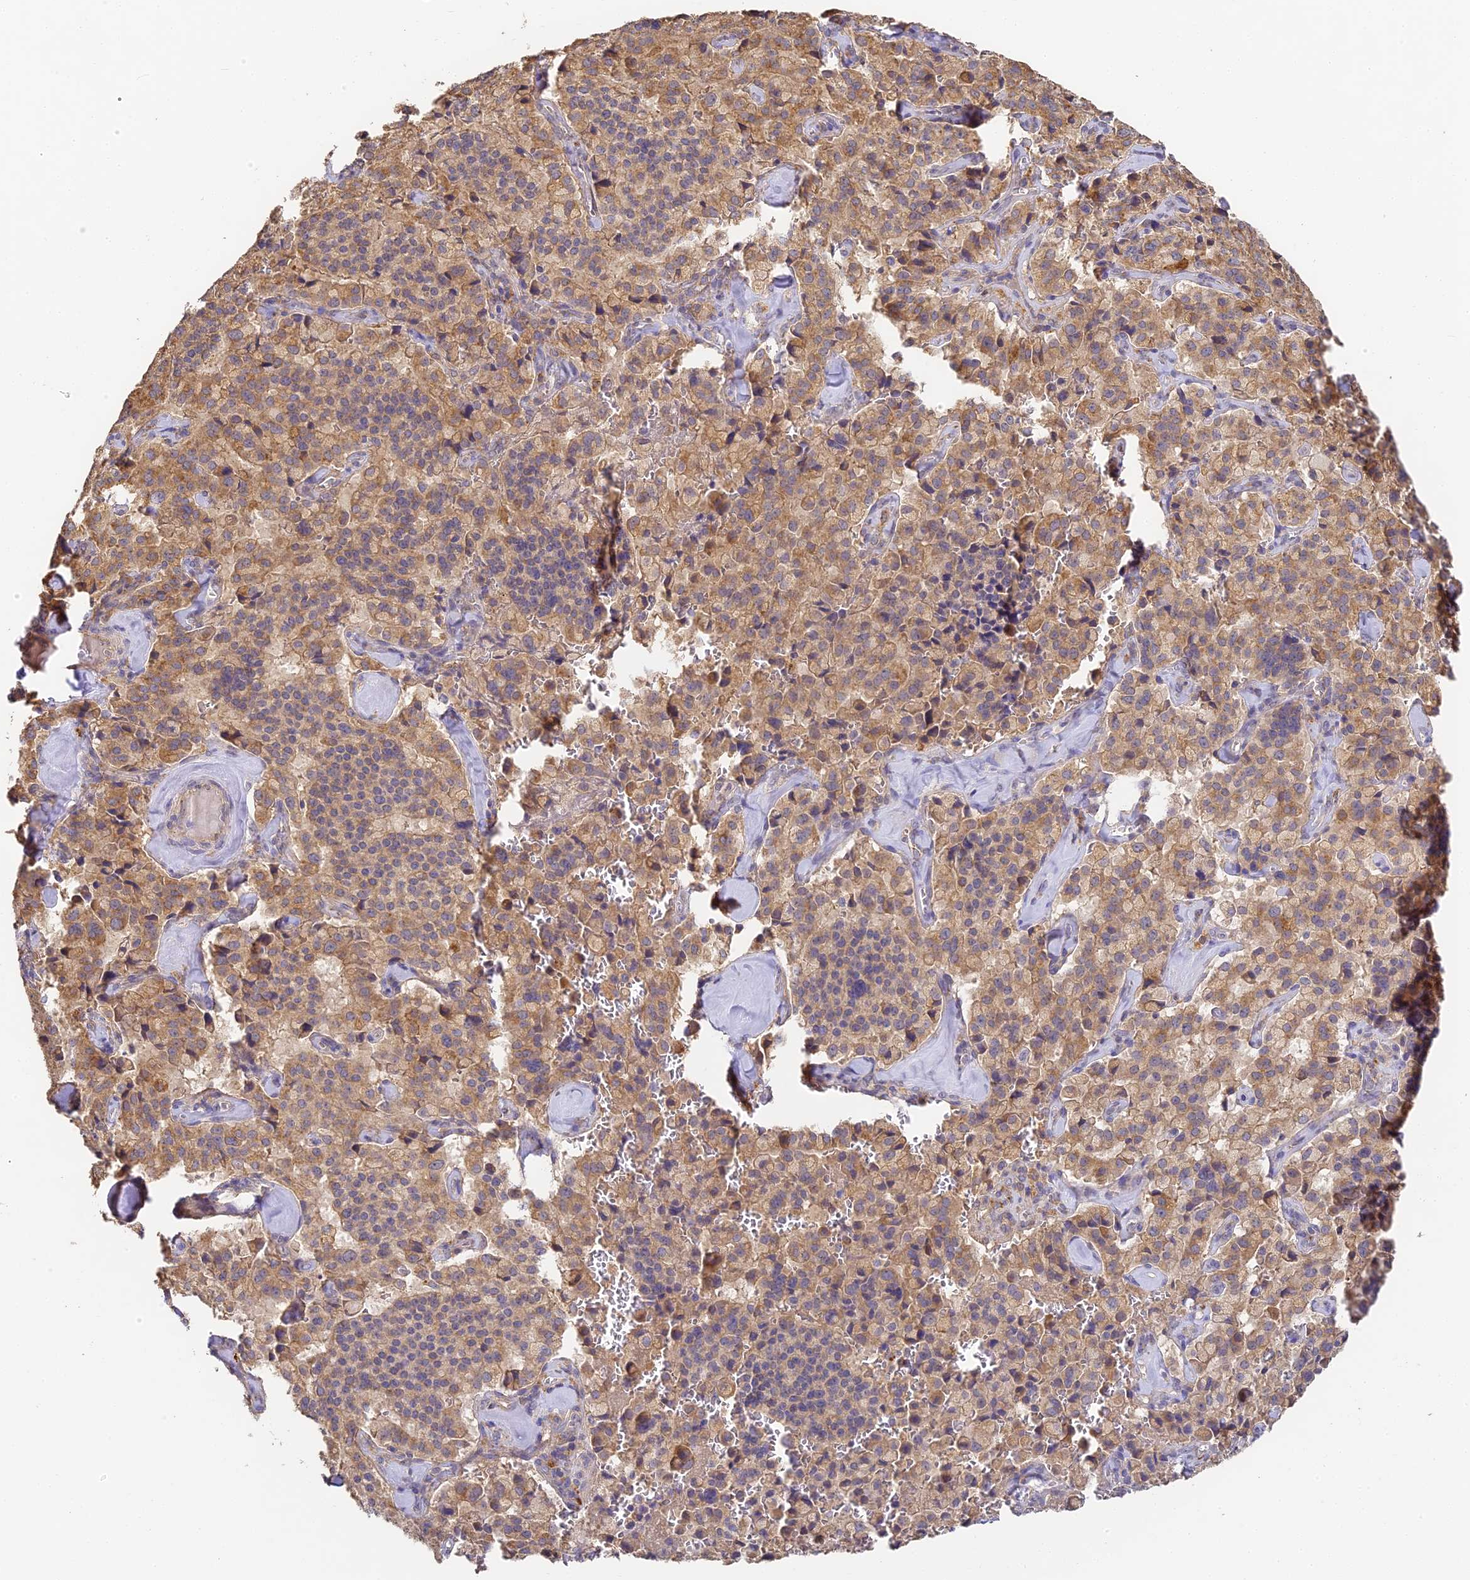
{"staining": {"intensity": "moderate", "quantity": ">75%", "location": "cytoplasmic/membranous"}, "tissue": "pancreatic cancer", "cell_type": "Tumor cells", "image_type": "cancer", "snomed": [{"axis": "morphology", "description": "Adenocarcinoma, NOS"}, {"axis": "topography", "description": "Pancreas"}], "caption": "Moderate cytoplasmic/membranous staining is present in approximately >75% of tumor cells in pancreatic cancer.", "gene": "YAE1", "patient": {"sex": "male", "age": 65}}